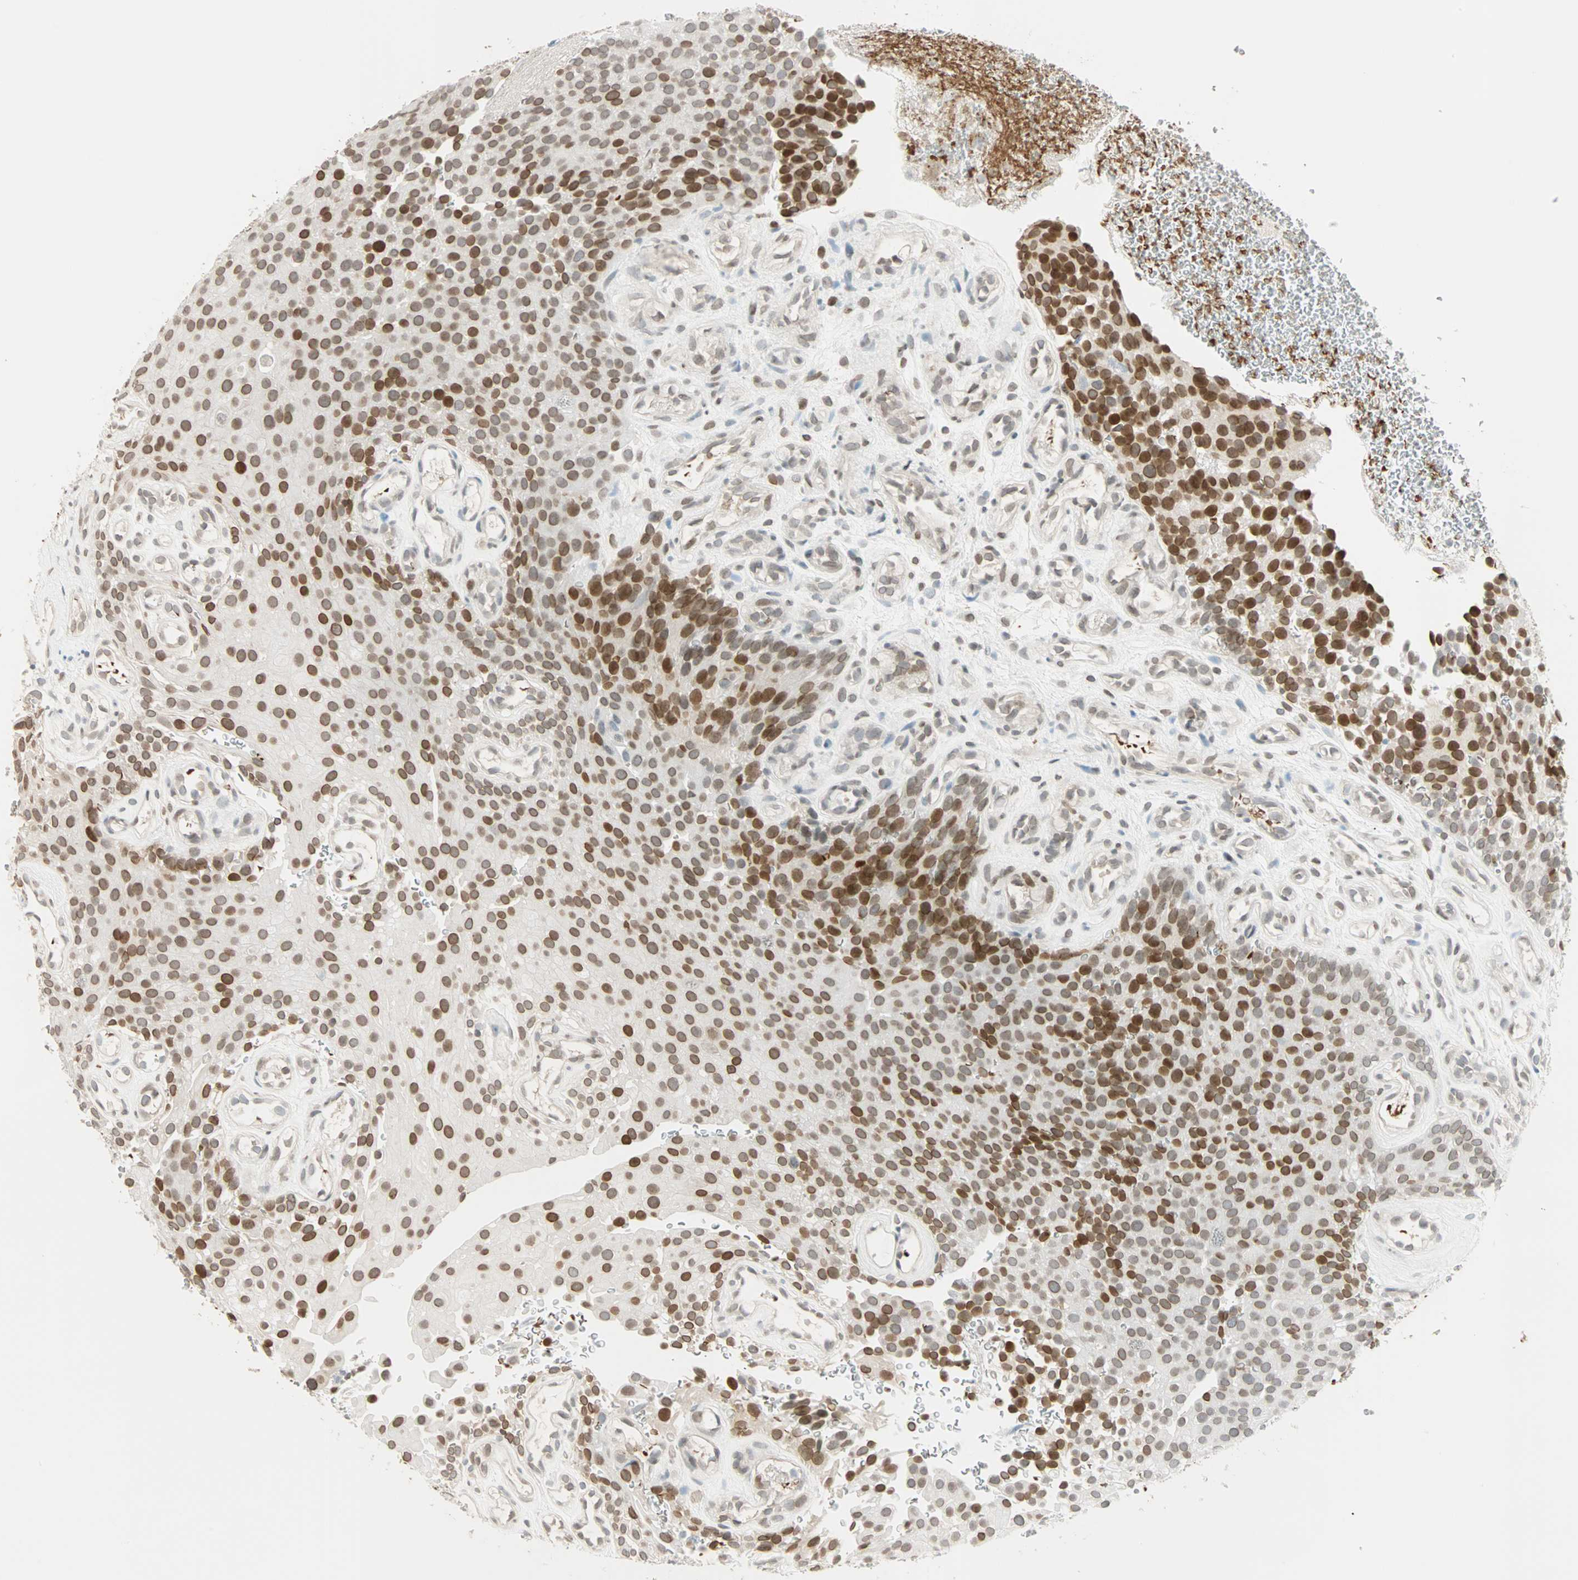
{"staining": {"intensity": "strong", "quantity": "25%-75%", "location": "cytoplasmic/membranous,nuclear"}, "tissue": "urothelial cancer", "cell_type": "Tumor cells", "image_type": "cancer", "snomed": [{"axis": "morphology", "description": "Urothelial carcinoma, Low grade"}, {"axis": "topography", "description": "Urinary bladder"}], "caption": "A high amount of strong cytoplasmic/membranous and nuclear expression is identified in approximately 25%-75% of tumor cells in urothelial carcinoma (low-grade) tissue.", "gene": "BCAN", "patient": {"sex": "male", "age": 78}}